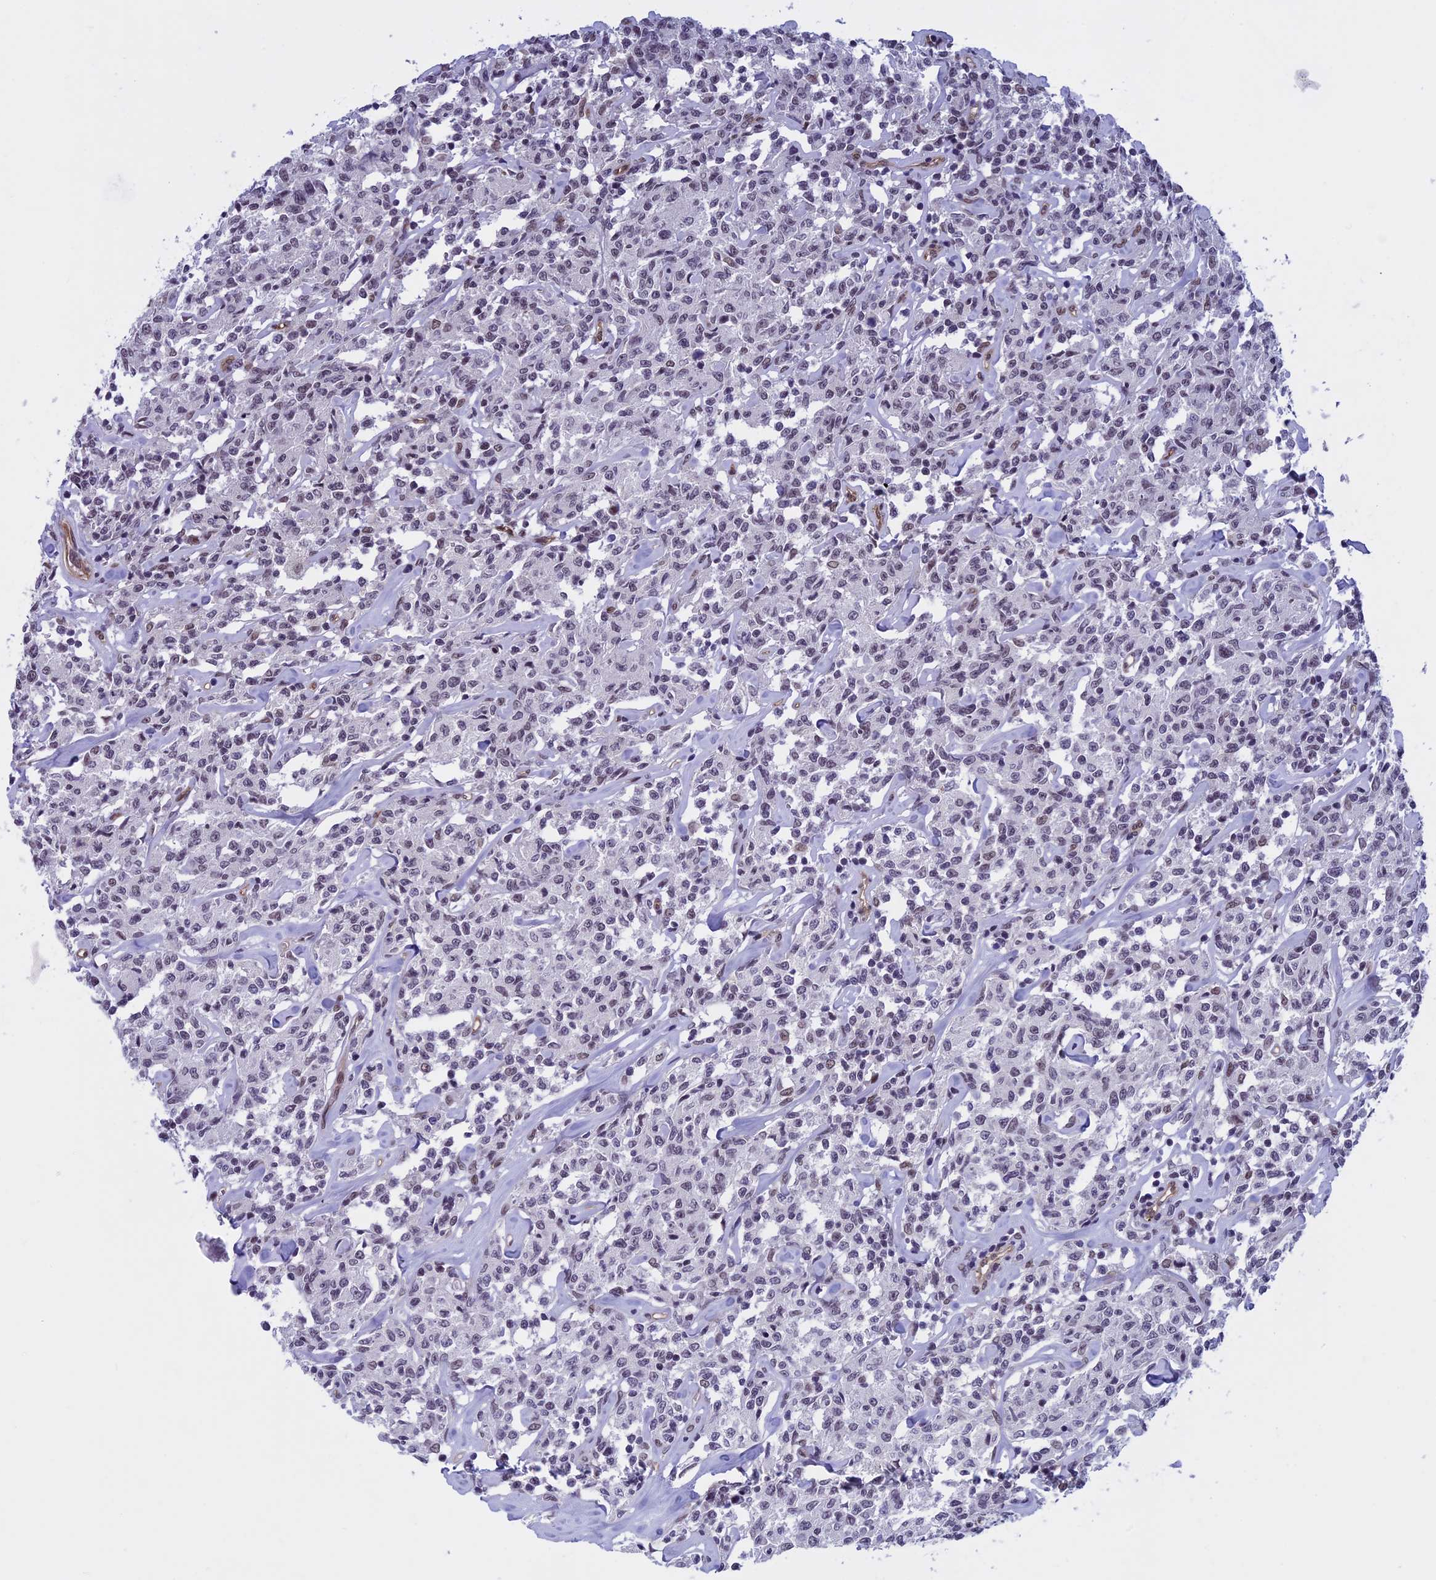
{"staining": {"intensity": "weak", "quantity": "25%-75%", "location": "nuclear"}, "tissue": "lymphoma", "cell_type": "Tumor cells", "image_type": "cancer", "snomed": [{"axis": "morphology", "description": "Malignant lymphoma, non-Hodgkin's type, Low grade"}, {"axis": "topography", "description": "Small intestine"}], "caption": "Lymphoma was stained to show a protein in brown. There is low levels of weak nuclear positivity in about 25%-75% of tumor cells. The staining was performed using DAB (3,3'-diaminobenzidine), with brown indicating positive protein expression. Nuclei are stained blue with hematoxylin.", "gene": "NIPBL", "patient": {"sex": "female", "age": 59}}